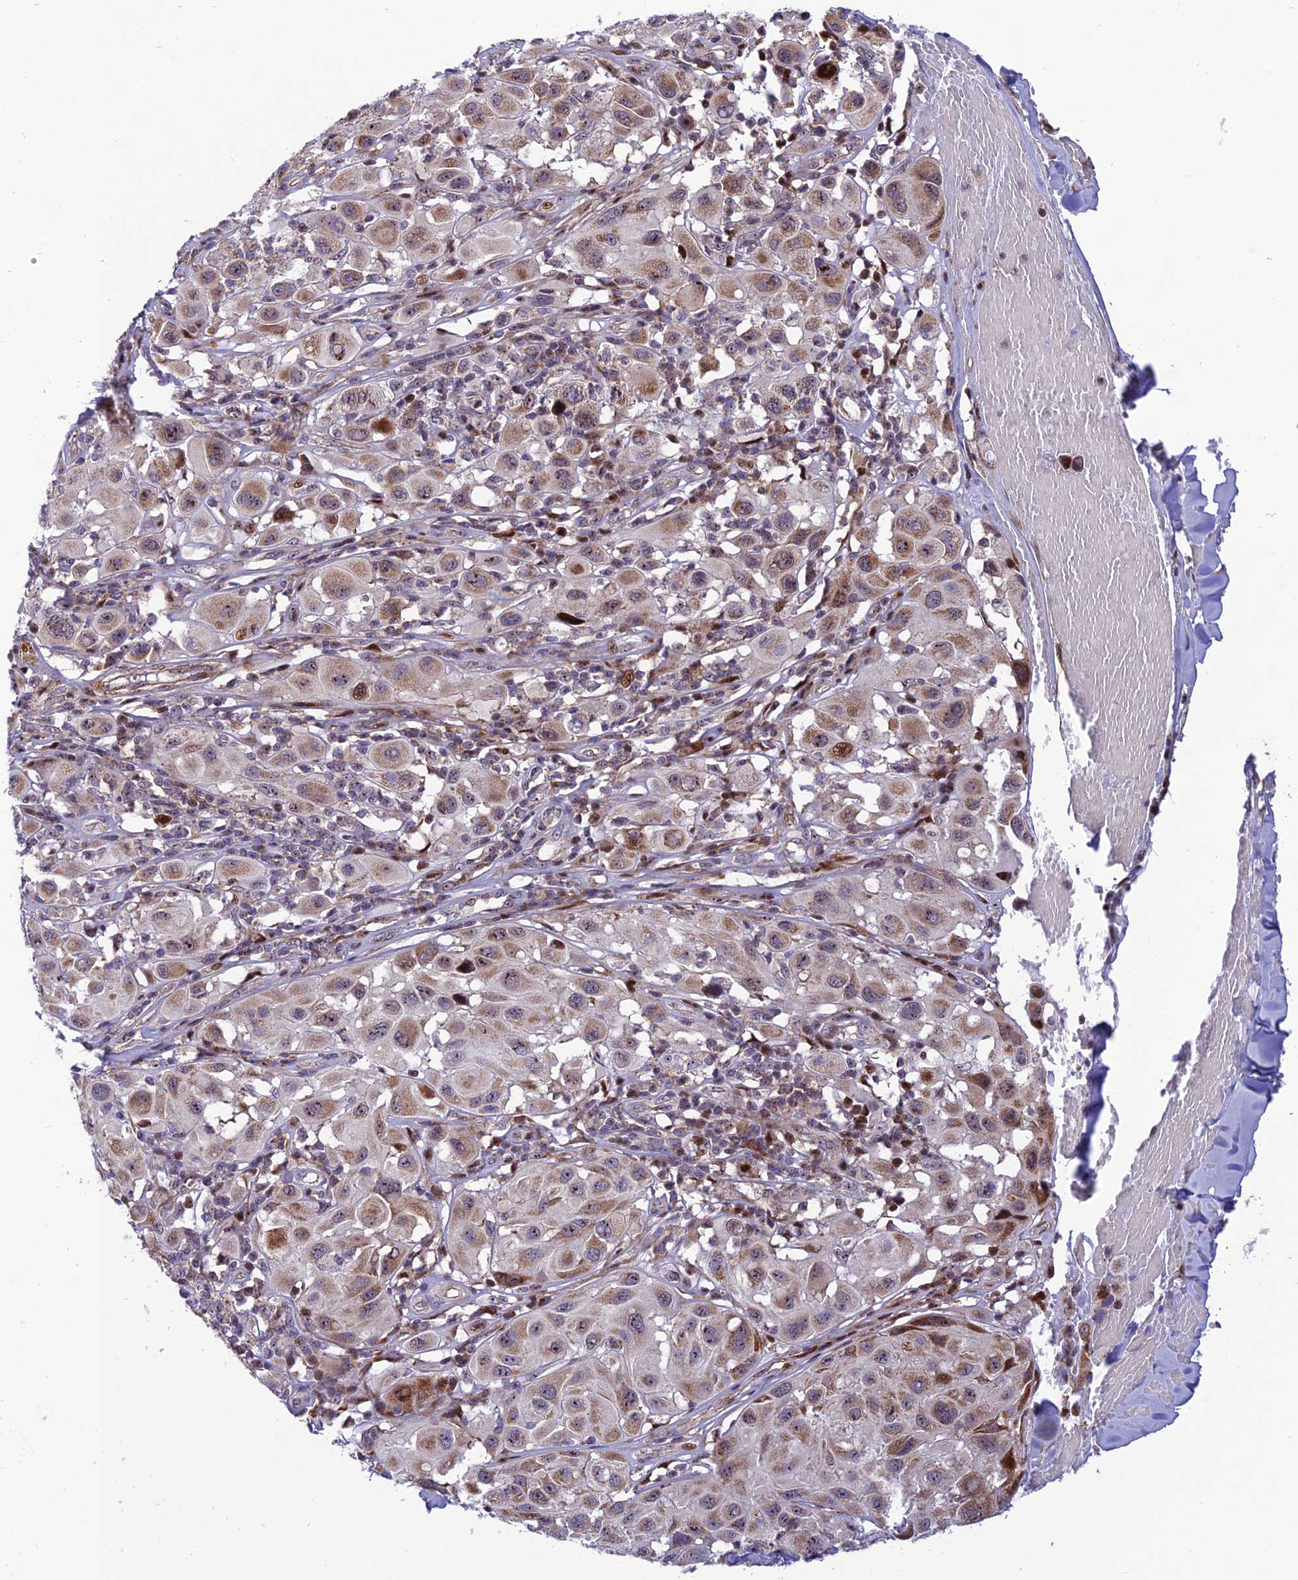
{"staining": {"intensity": "moderate", "quantity": ">75%", "location": "cytoplasmic/membranous,nuclear"}, "tissue": "melanoma", "cell_type": "Tumor cells", "image_type": "cancer", "snomed": [{"axis": "morphology", "description": "Malignant melanoma, Metastatic site"}, {"axis": "topography", "description": "Skin"}], "caption": "Melanoma stained for a protein exhibits moderate cytoplasmic/membranous and nuclear positivity in tumor cells.", "gene": "KBTBD7", "patient": {"sex": "male", "age": 41}}